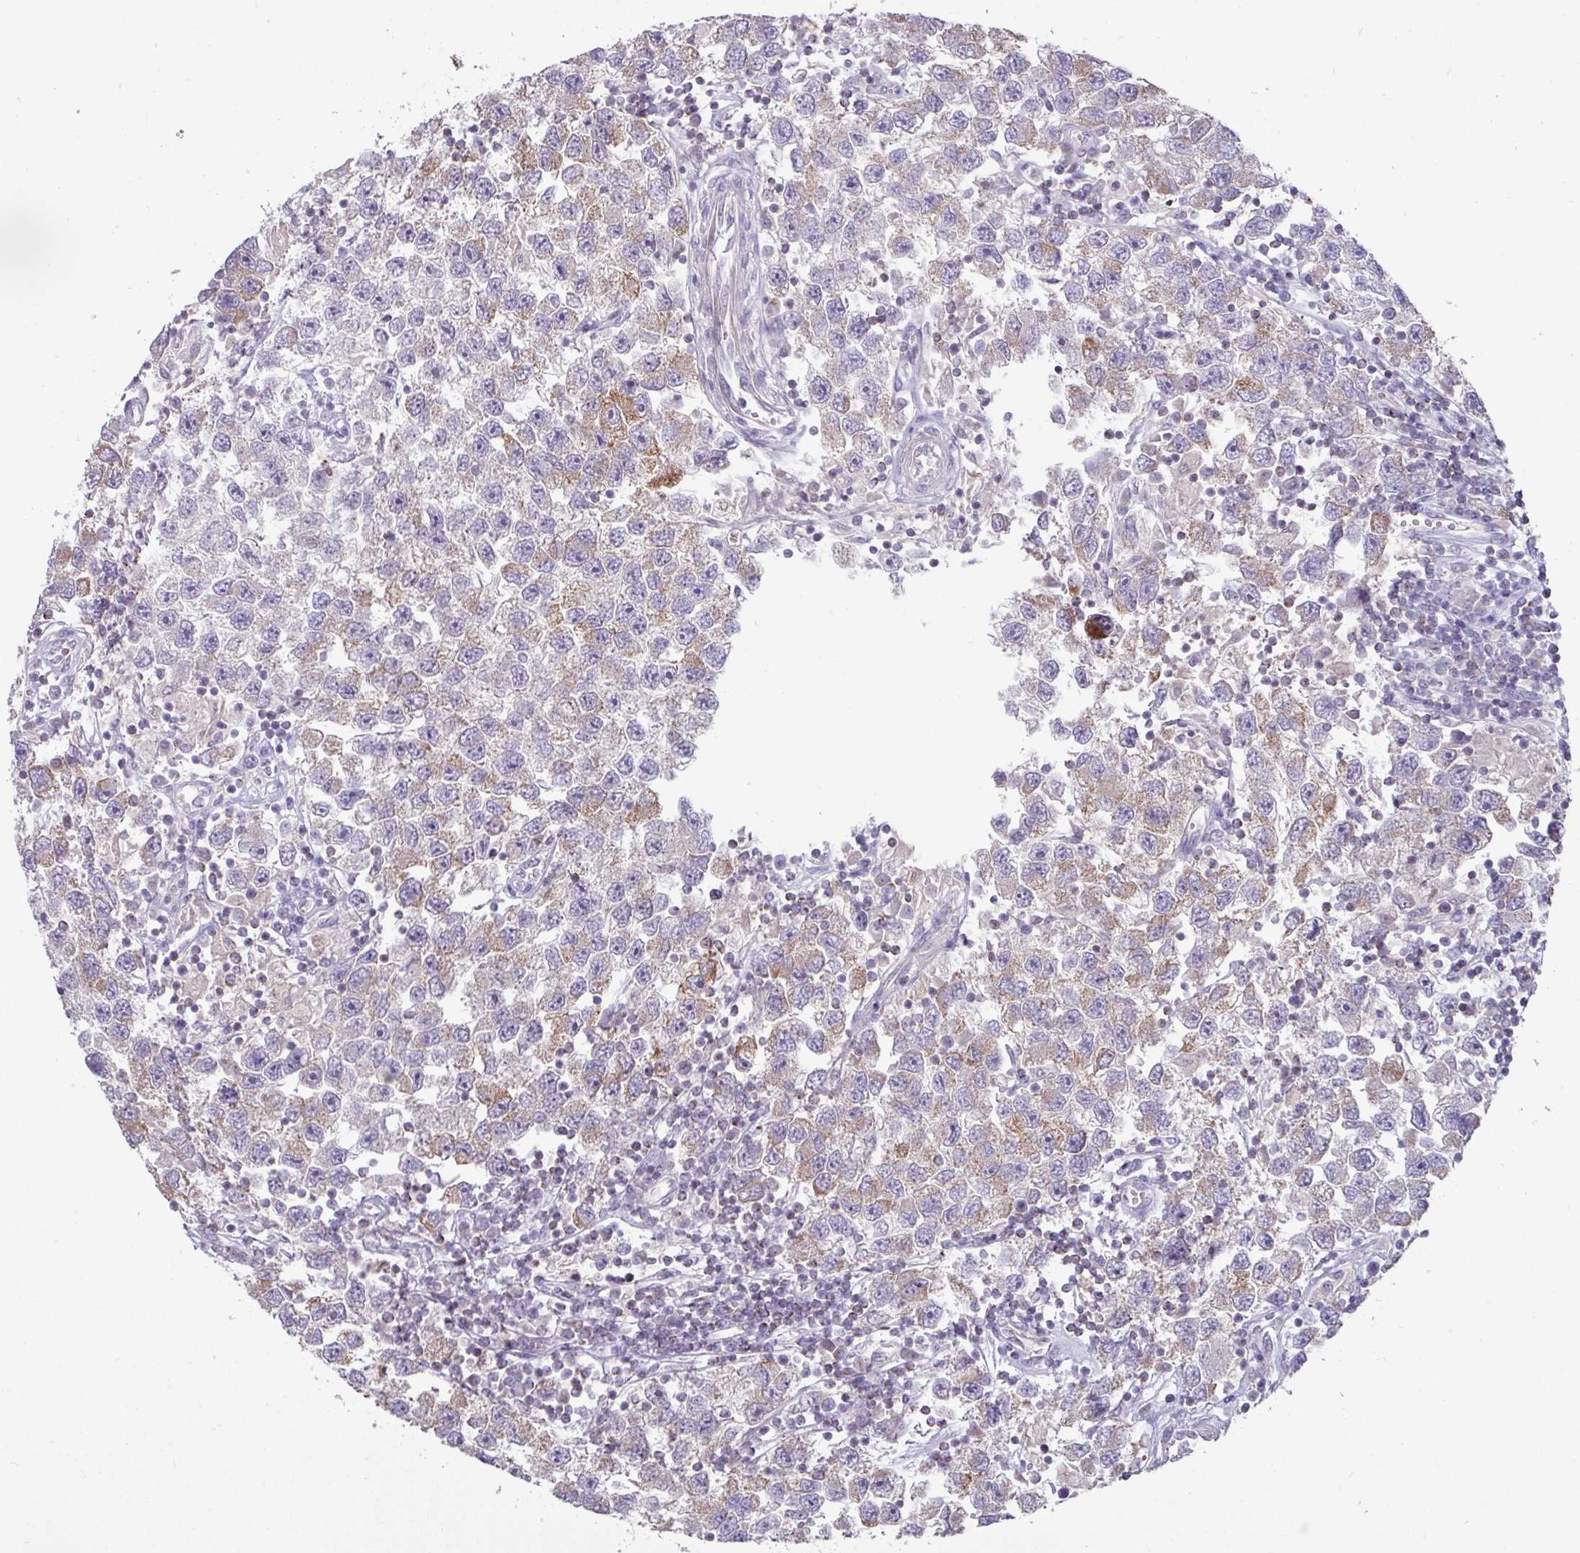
{"staining": {"intensity": "weak", "quantity": "25%-75%", "location": "cytoplasmic/membranous"}, "tissue": "testis cancer", "cell_type": "Tumor cells", "image_type": "cancer", "snomed": [{"axis": "morphology", "description": "Seminoma, NOS"}, {"axis": "topography", "description": "Testis"}], "caption": "Immunohistochemistry of human seminoma (testis) reveals low levels of weak cytoplasmic/membranous staining in approximately 25%-75% of tumor cells. (Stains: DAB in brown, nuclei in blue, Microscopy: brightfield microscopy at high magnification).", "gene": "TRAPPC1", "patient": {"sex": "male", "age": 26}}